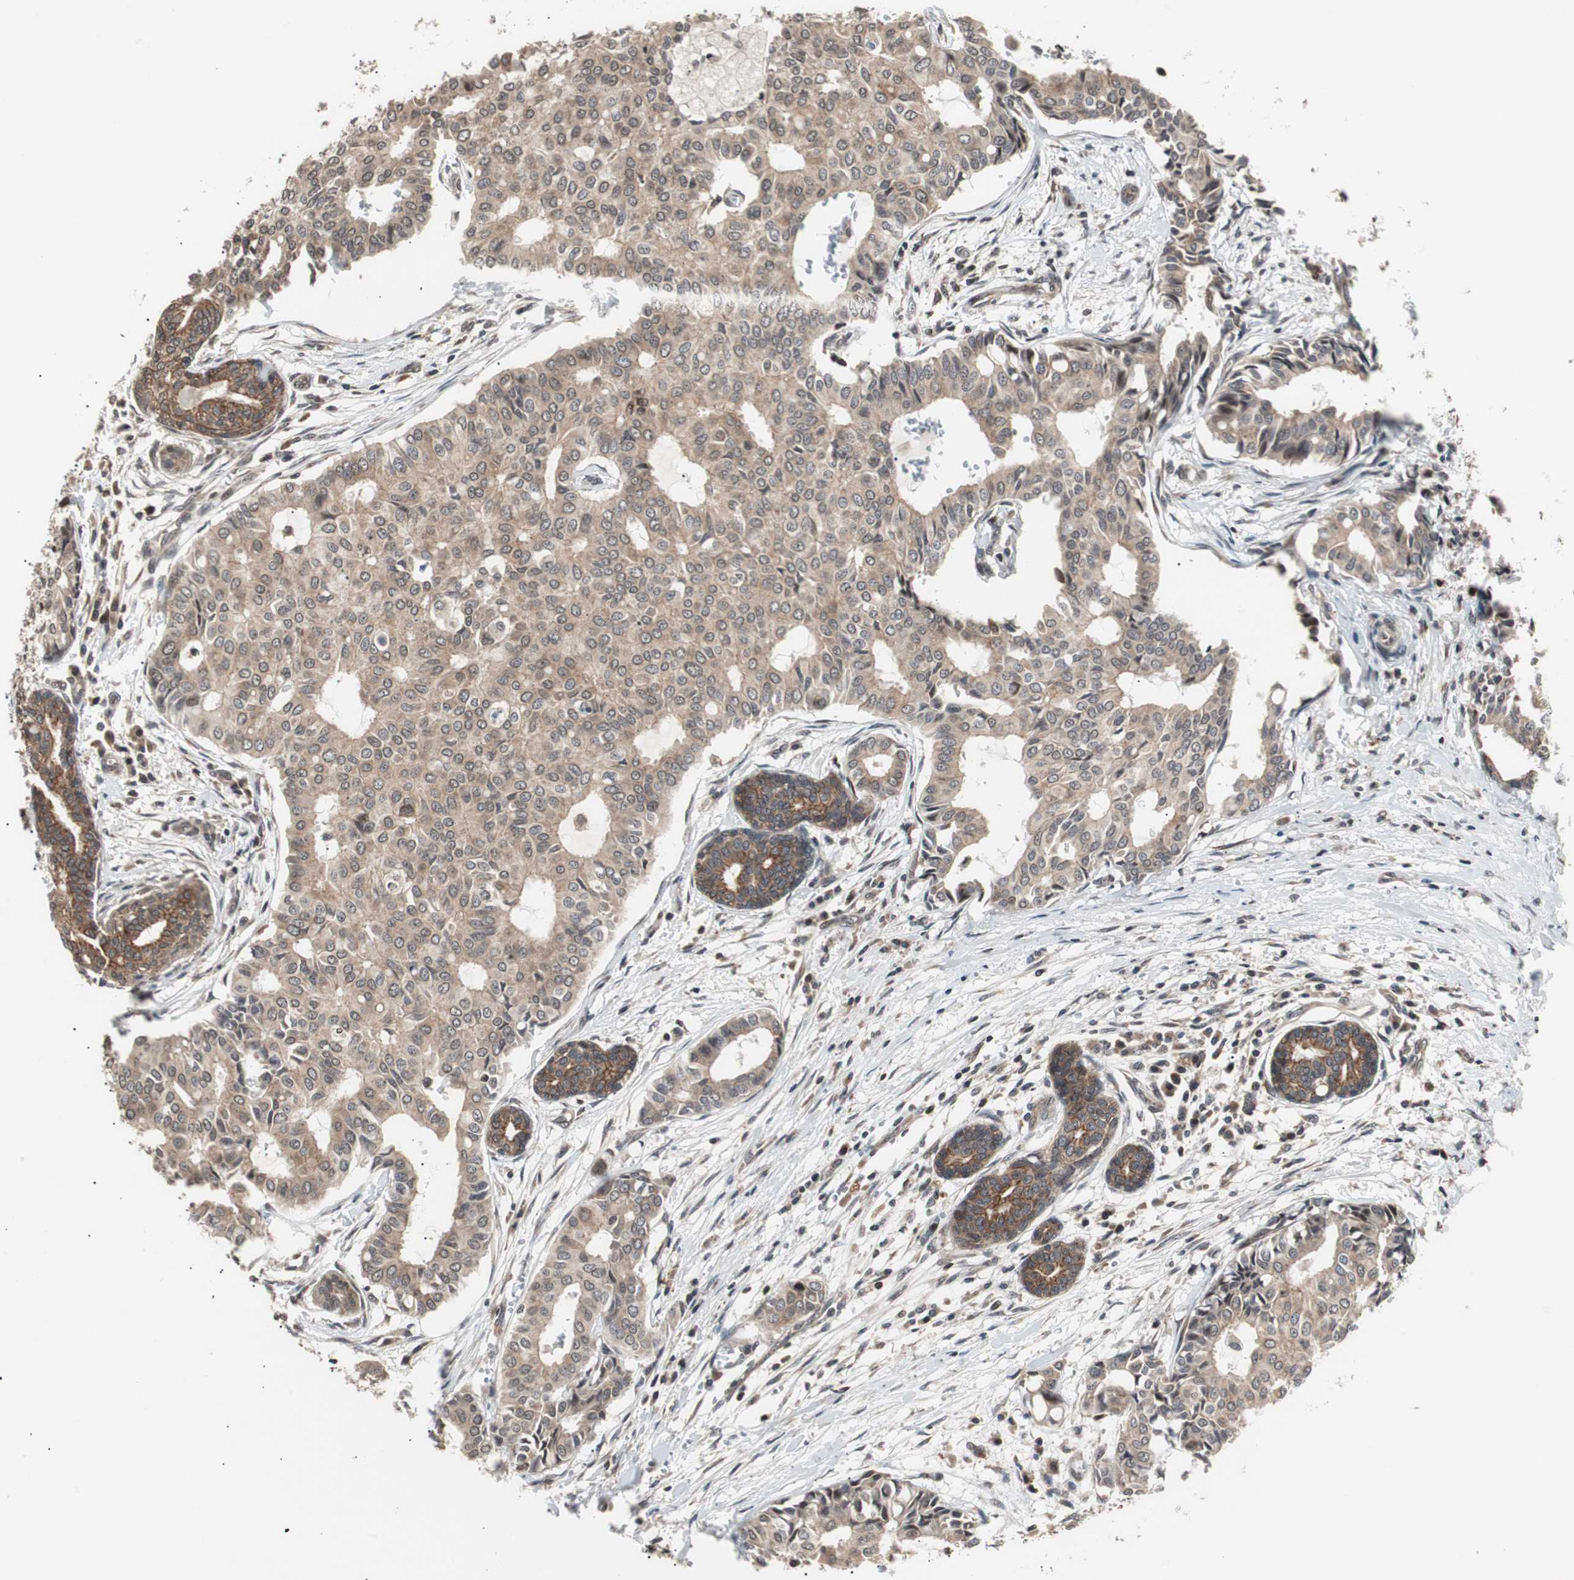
{"staining": {"intensity": "moderate", "quantity": ">75%", "location": "cytoplasmic/membranous"}, "tissue": "head and neck cancer", "cell_type": "Tumor cells", "image_type": "cancer", "snomed": [{"axis": "morphology", "description": "Adenocarcinoma, NOS"}, {"axis": "topography", "description": "Salivary gland"}, {"axis": "topography", "description": "Head-Neck"}], "caption": "The image displays a brown stain indicating the presence of a protein in the cytoplasmic/membranous of tumor cells in head and neck adenocarcinoma. (DAB IHC, brown staining for protein, blue staining for nuclei).", "gene": "ZFC3H1", "patient": {"sex": "female", "age": 59}}